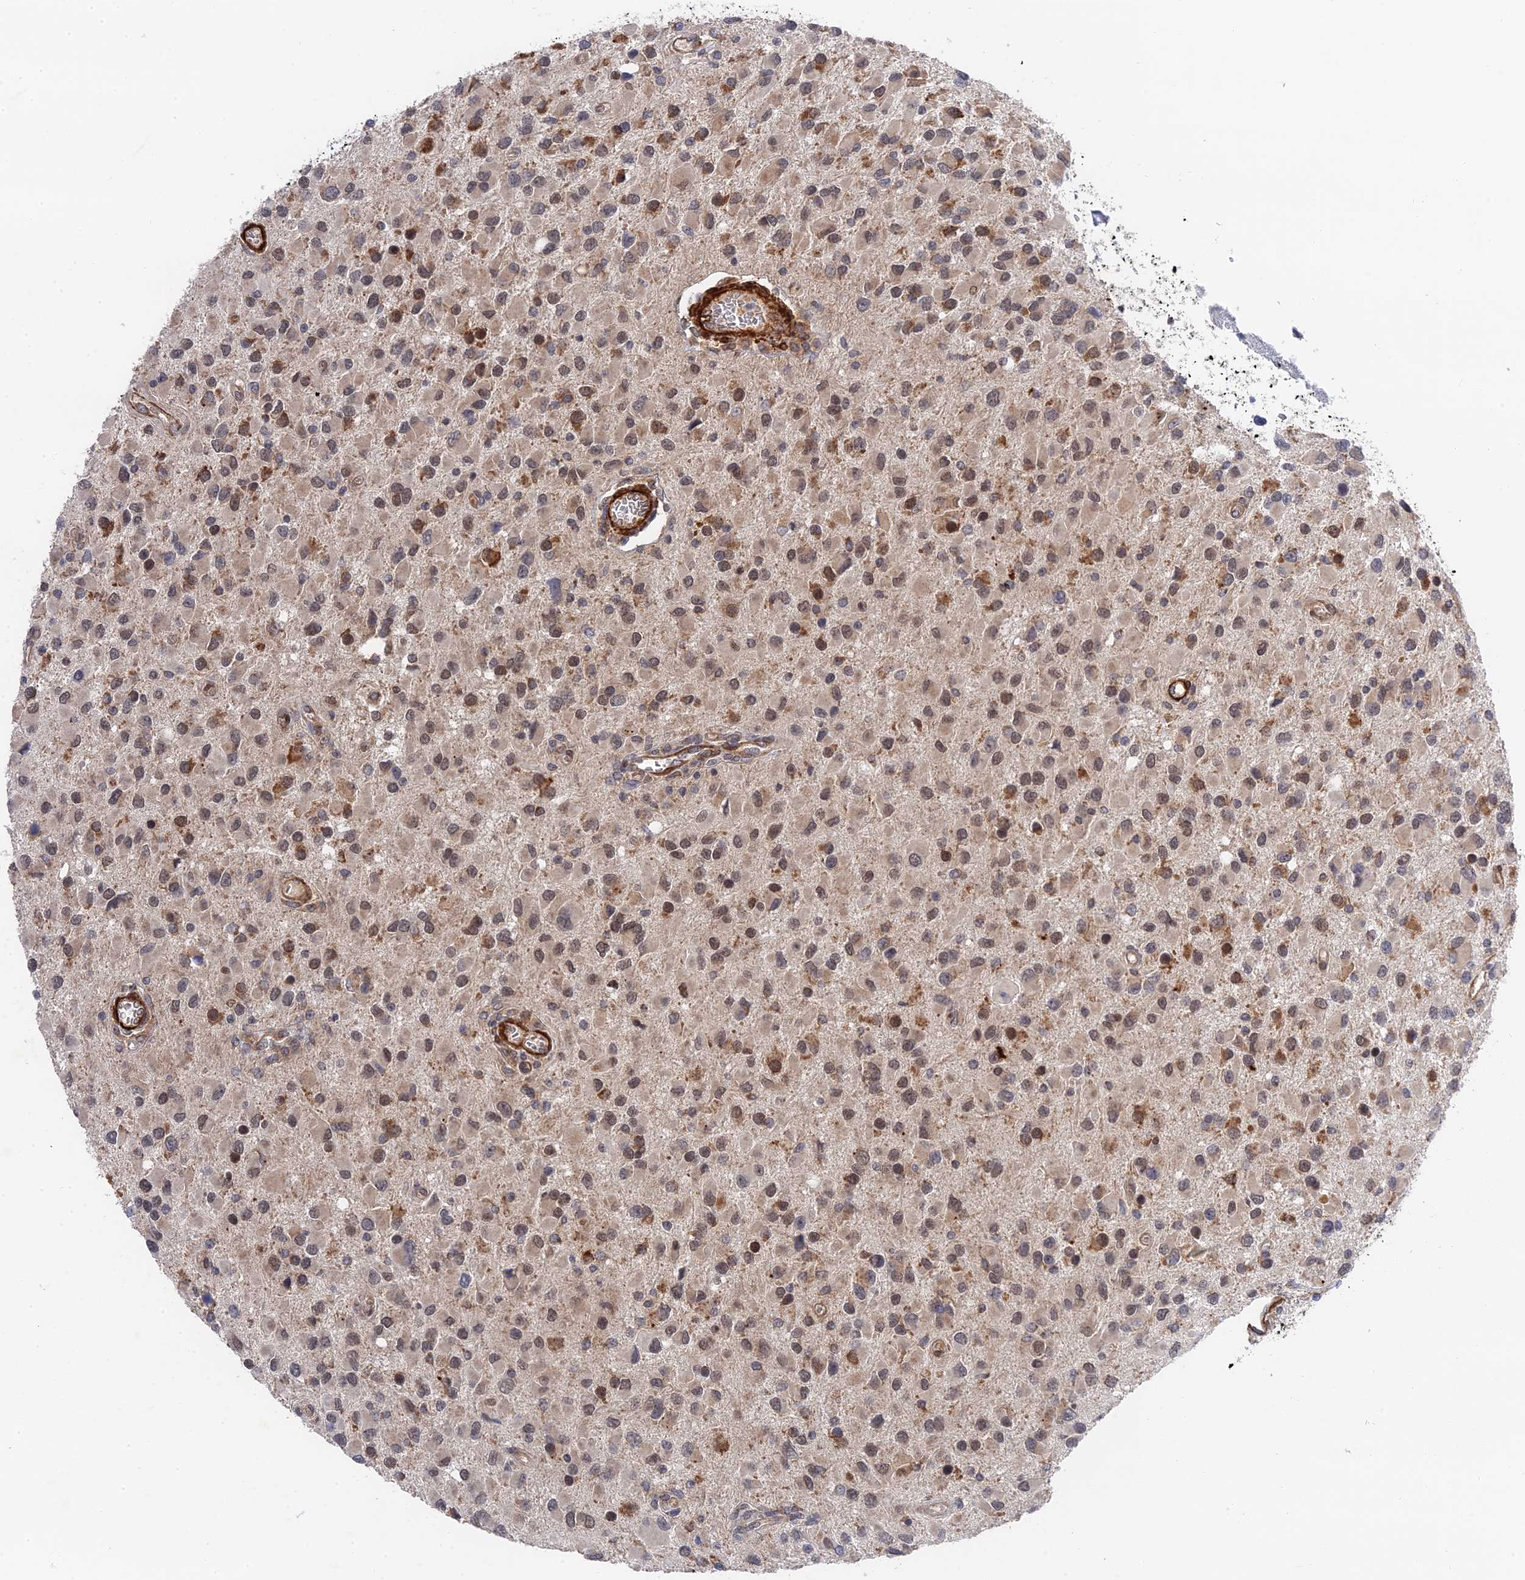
{"staining": {"intensity": "moderate", "quantity": "<25%", "location": "cytoplasmic/membranous,nuclear"}, "tissue": "glioma", "cell_type": "Tumor cells", "image_type": "cancer", "snomed": [{"axis": "morphology", "description": "Glioma, malignant, High grade"}, {"axis": "topography", "description": "Brain"}], "caption": "Moderate cytoplasmic/membranous and nuclear expression for a protein is seen in about <25% of tumor cells of glioma using immunohistochemistry (IHC).", "gene": "ZNF320", "patient": {"sex": "male", "age": 53}}